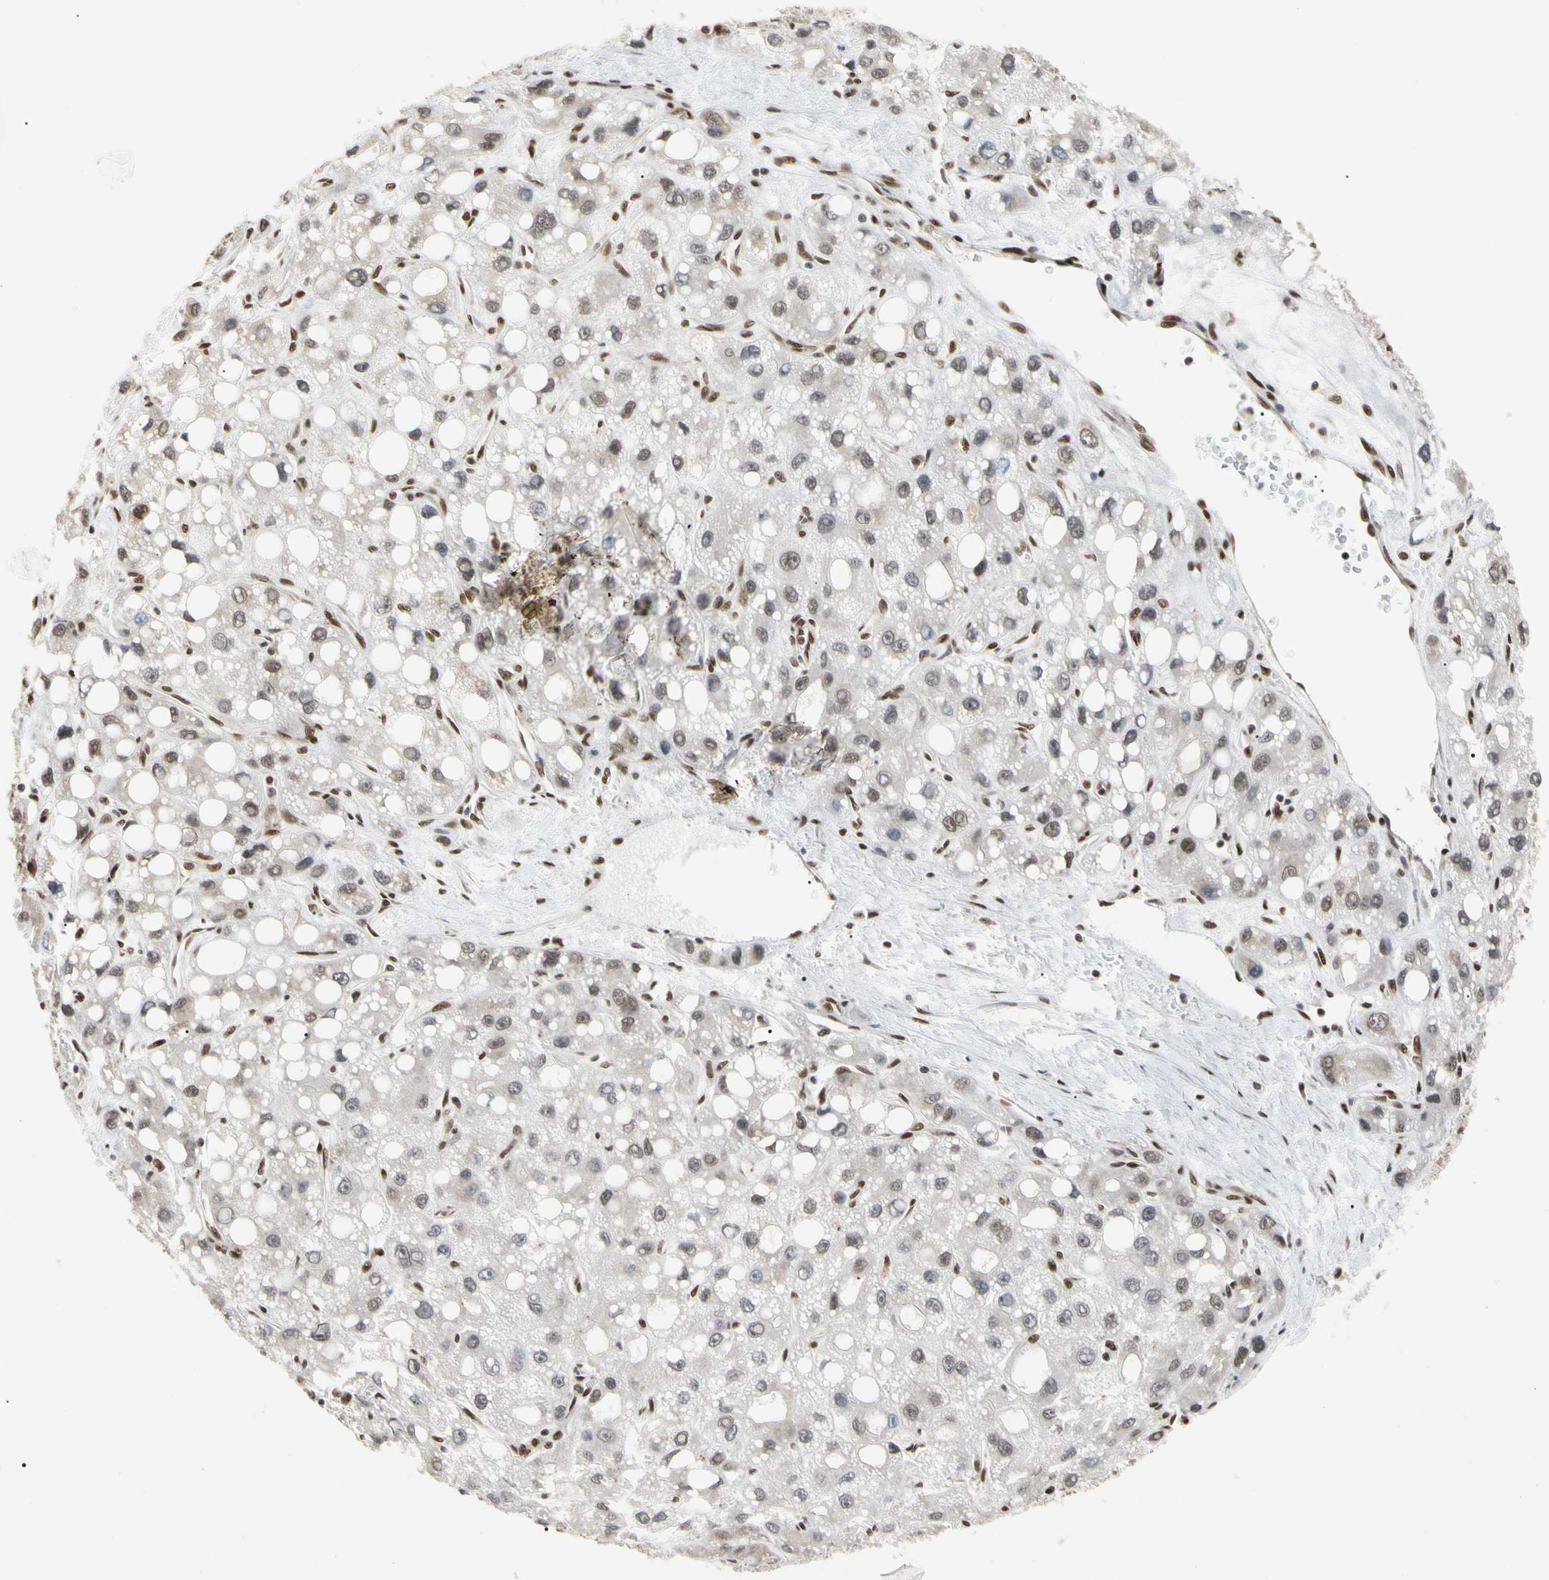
{"staining": {"intensity": "weak", "quantity": "<25%", "location": "nuclear"}, "tissue": "liver cancer", "cell_type": "Tumor cells", "image_type": "cancer", "snomed": [{"axis": "morphology", "description": "Carcinoma, Hepatocellular, NOS"}, {"axis": "topography", "description": "Liver"}], "caption": "This is an IHC photomicrograph of human liver hepatocellular carcinoma. There is no staining in tumor cells.", "gene": "FAM98B", "patient": {"sex": "male", "age": 55}}